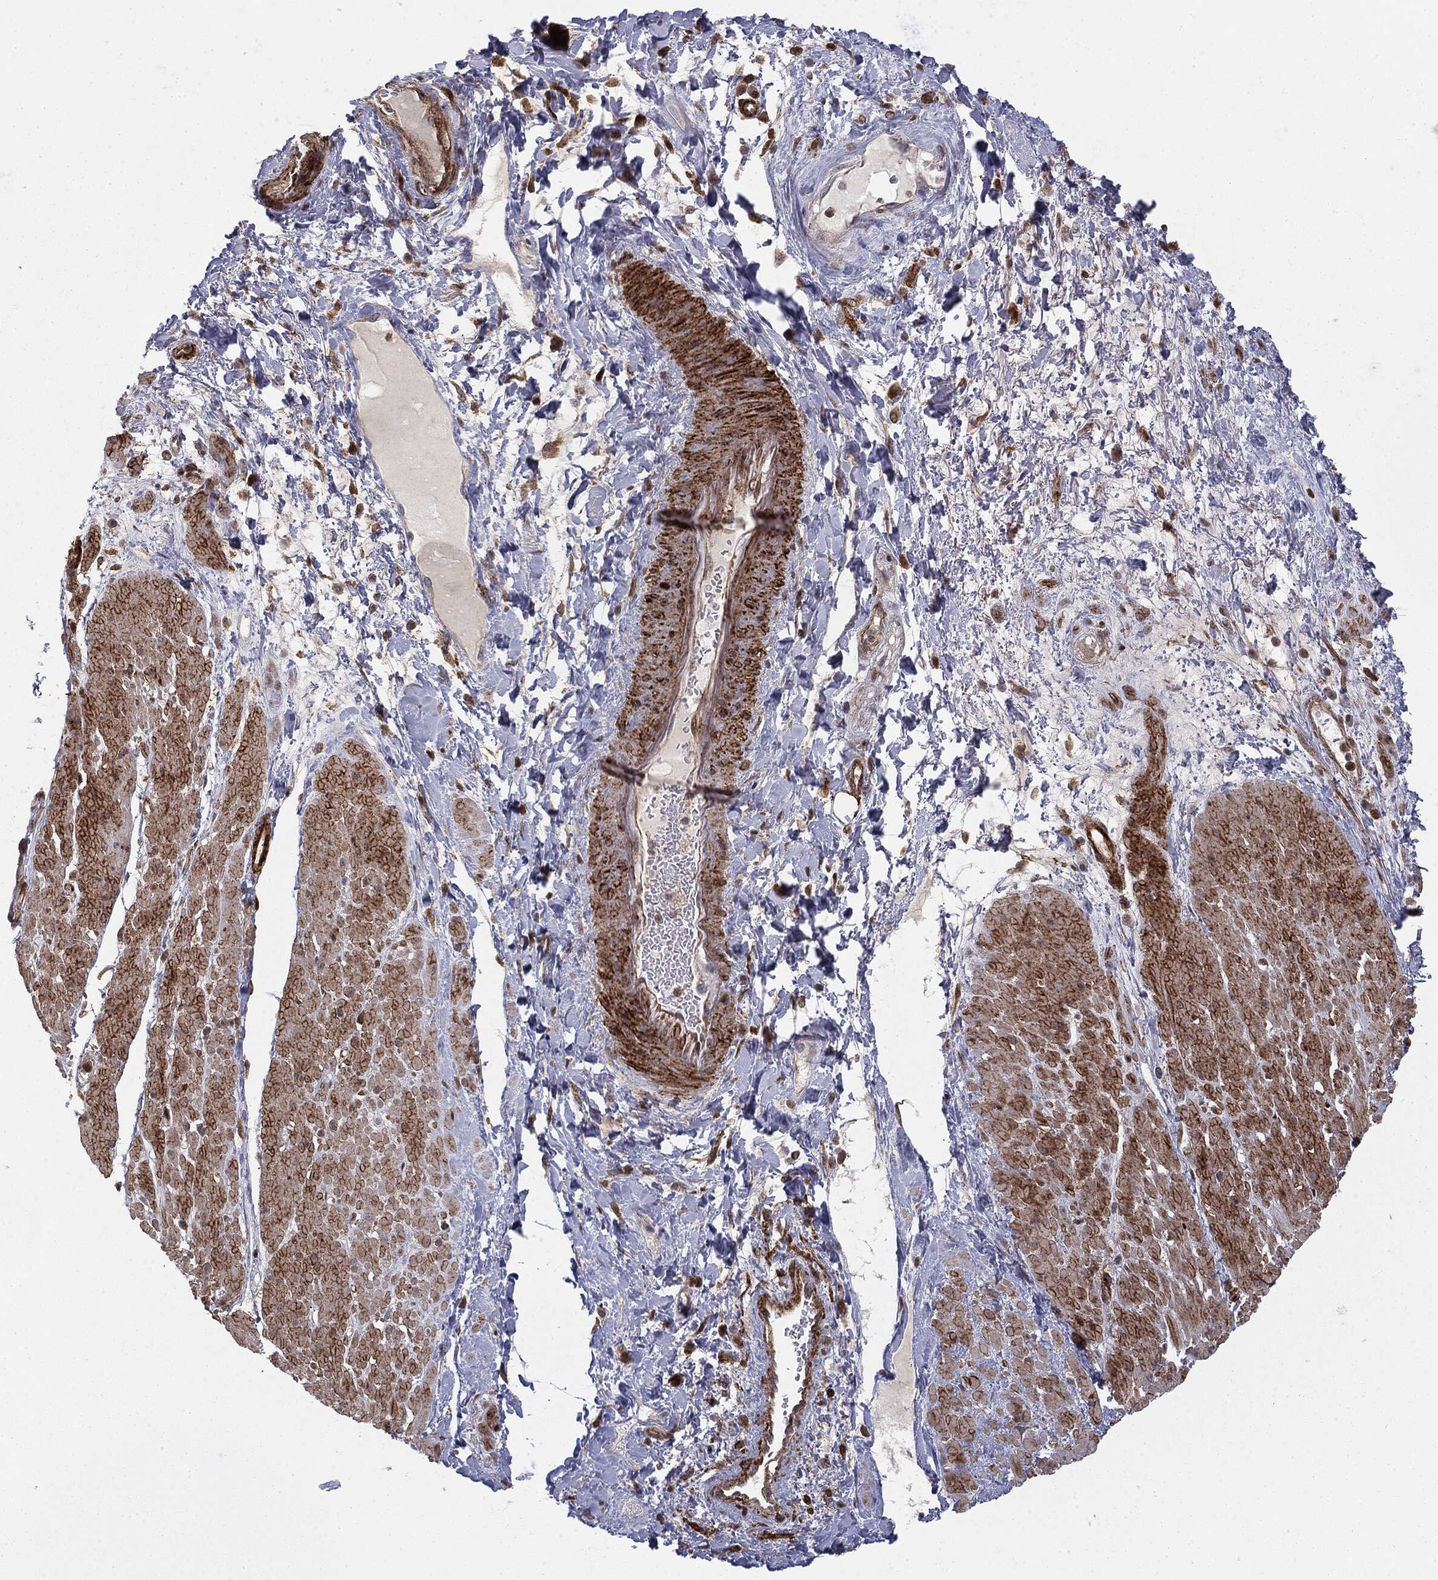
{"staining": {"intensity": "strong", "quantity": "25%-75%", "location": "cytoplasmic/membranous"}, "tissue": "smooth muscle", "cell_type": "Smooth muscle cells", "image_type": "normal", "snomed": [{"axis": "morphology", "description": "Normal tissue, NOS"}, {"axis": "topography", "description": "Soft tissue"}, {"axis": "topography", "description": "Smooth muscle"}], "caption": "DAB (3,3'-diaminobenzidine) immunohistochemical staining of normal human smooth muscle demonstrates strong cytoplasmic/membranous protein staining in approximately 25%-75% of smooth muscle cells.", "gene": "PTEN", "patient": {"sex": "male", "age": 72}}